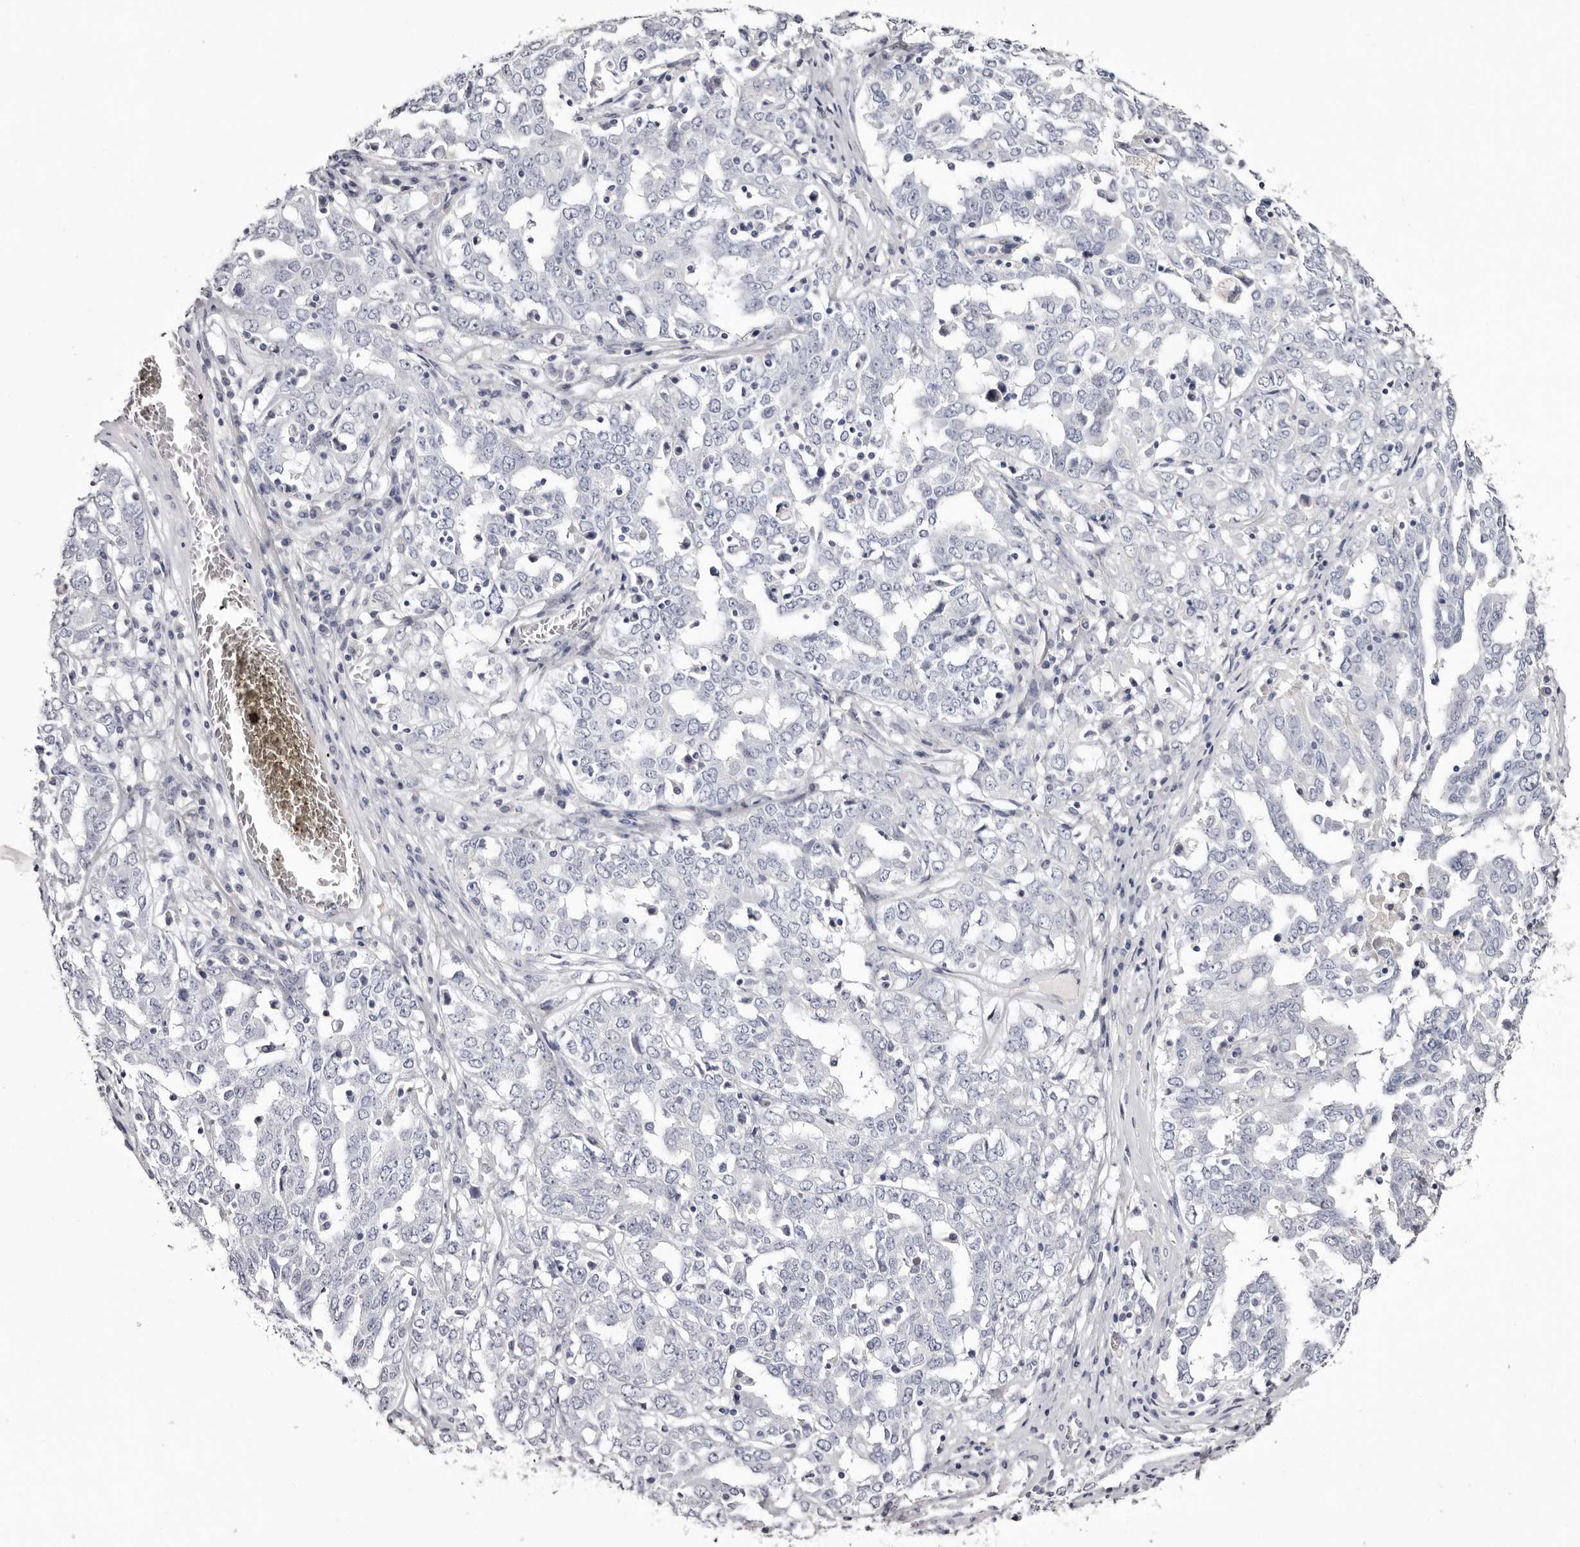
{"staining": {"intensity": "negative", "quantity": "none", "location": "none"}, "tissue": "ovarian cancer", "cell_type": "Tumor cells", "image_type": "cancer", "snomed": [{"axis": "morphology", "description": "Carcinoma, endometroid"}, {"axis": "topography", "description": "Ovary"}], "caption": "This is a histopathology image of immunohistochemistry staining of ovarian endometroid carcinoma, which shows no expression in tumor cells.", "gene": "CA6", "patient": {"sex": "female", "age": 62}}